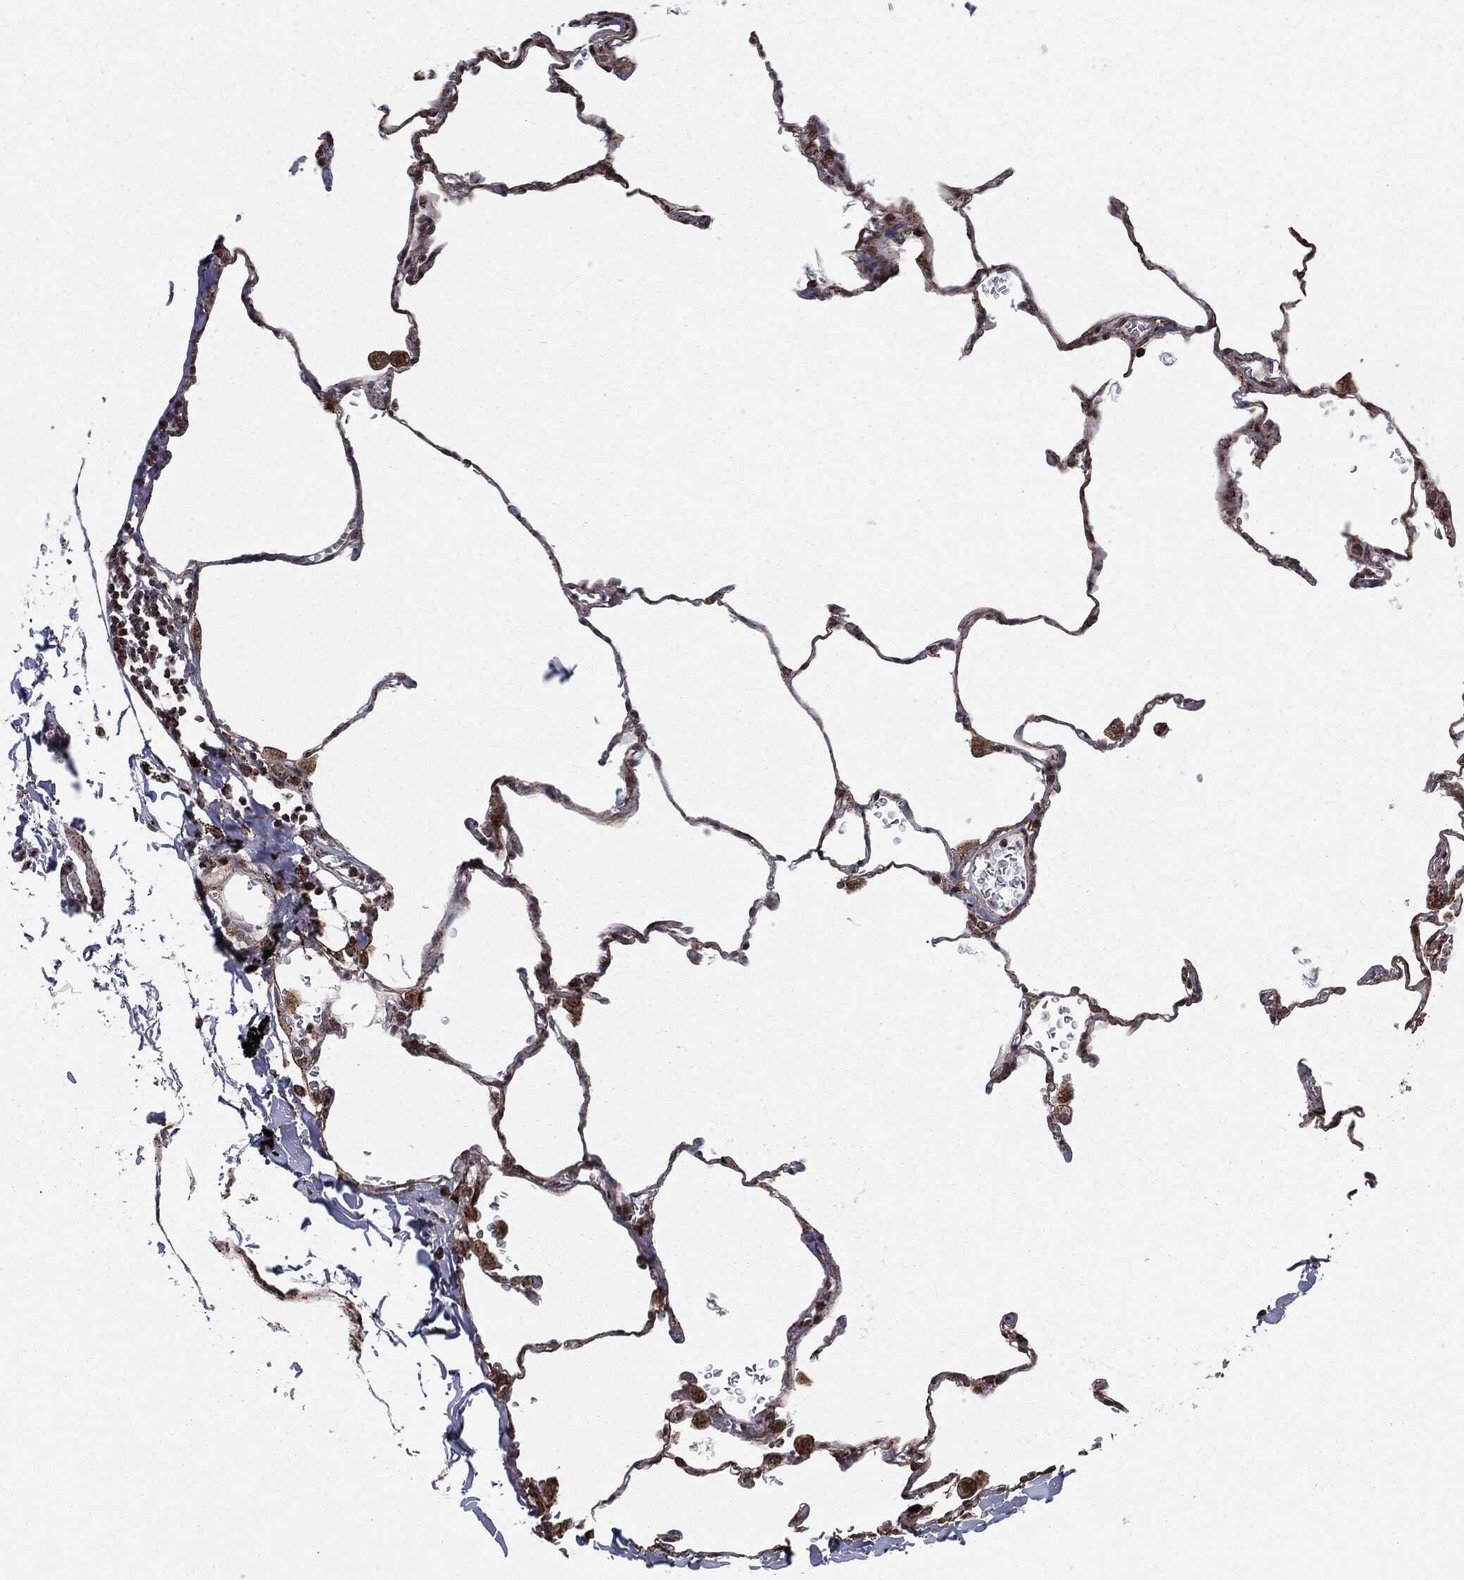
{"staining": {"intensity": "strong", "quantity": "25%-75%", "location": "cytoplasmic/membranous,nuclear"}, "tissue": "lung", "cell_type": "Alveolar cells", "image_type": "normal", "snomed": [{"axis": "morphology", "description": "Normal tissue, NOS"}, {"axis": "morphology", "description": "Adenocarcinoma, metastatic, NOS"}, {"axis": "topography", "description": "Lung"}], "caption": "Protein staining of unremarkable lung exhibits strong cytoplasmic/membranous,nuclear positivity in about 25%-75% of alveolar cells. Ihc stains the protein in brown and the nuclei are stained blue.", "gene": "CHCHD2", "patient": {"sex": "male", "age": 45}}